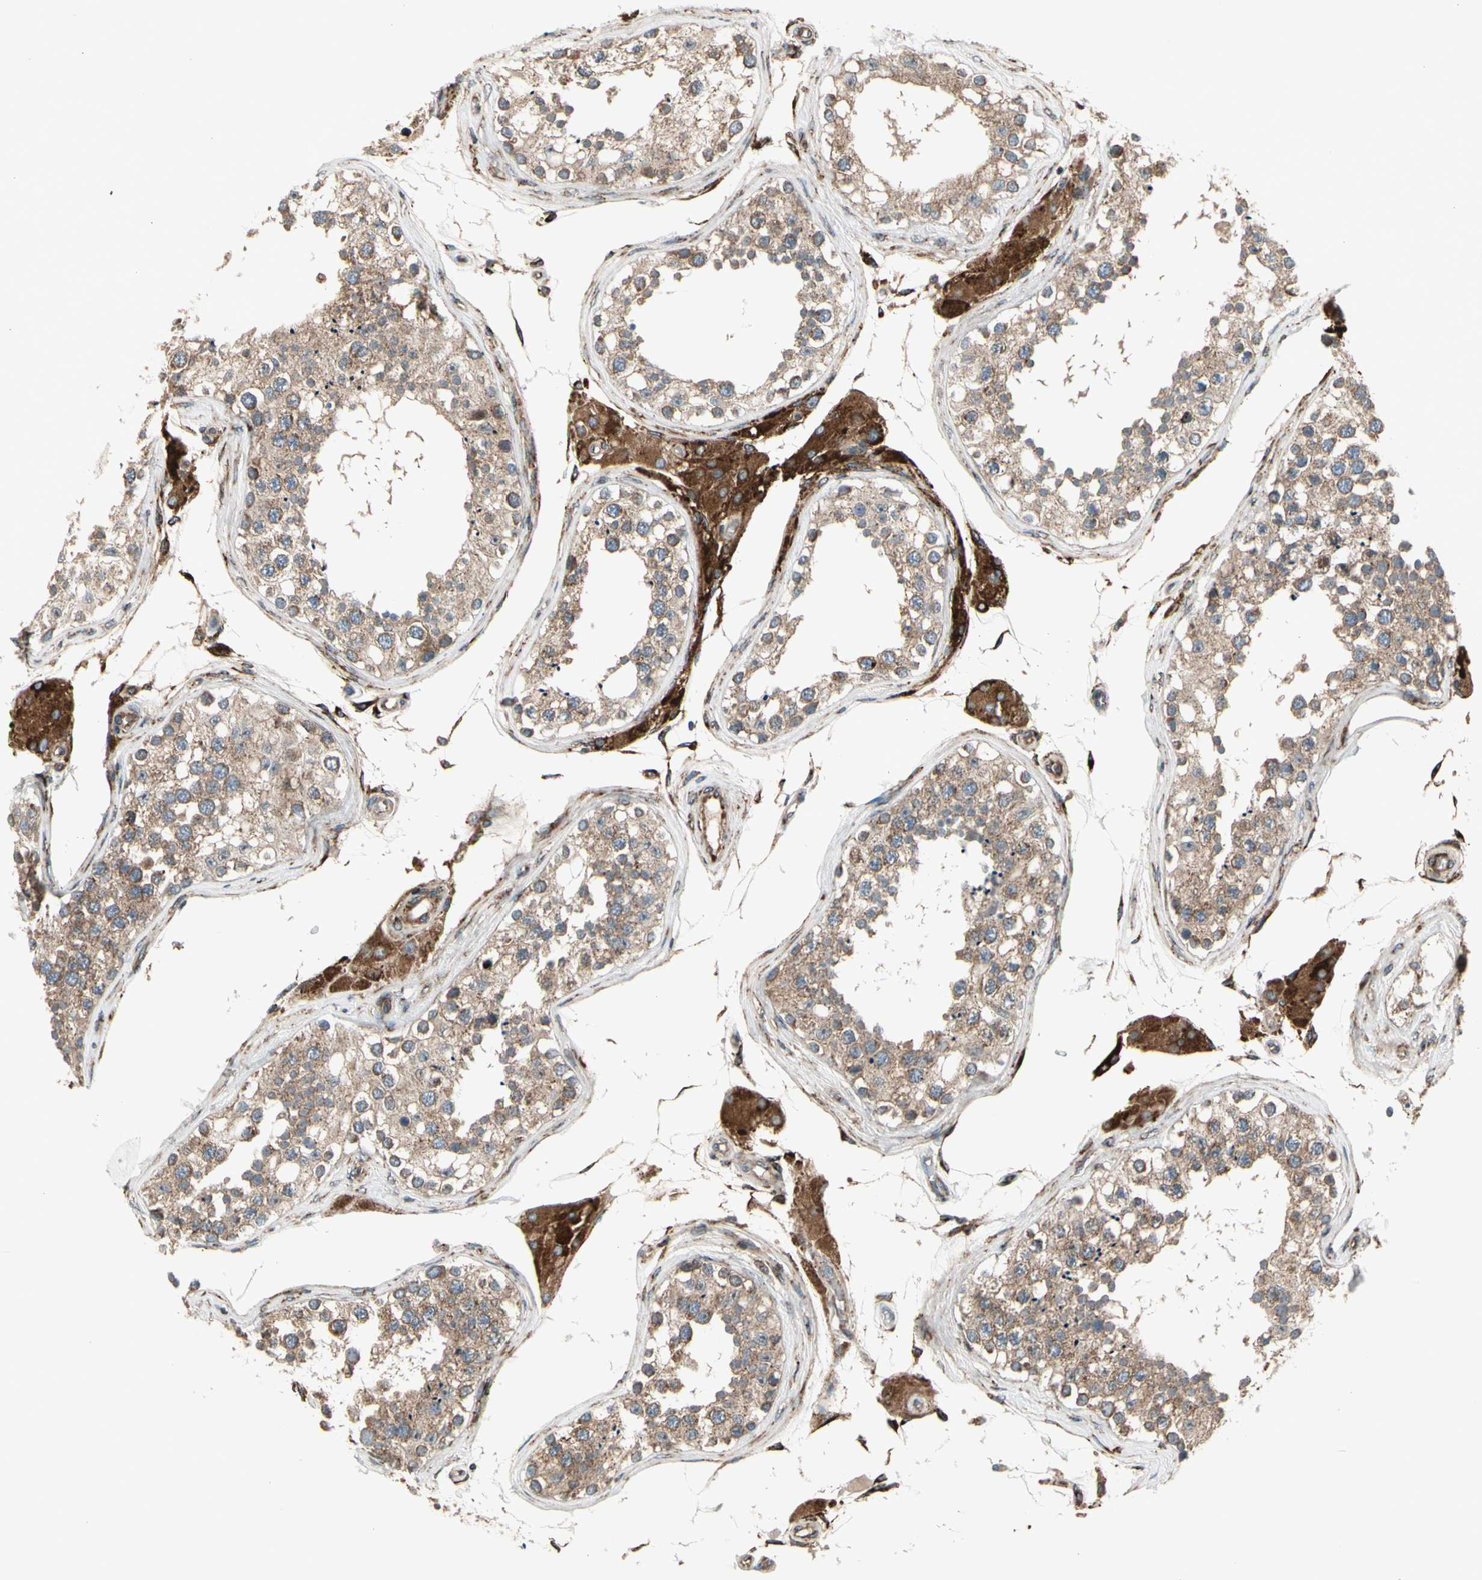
{"staining": {"intensity": "moderate", "quantity": ">75%", "location": "cytoplasmic/membranous,nuclear"}, "tissue": "testis", "cell_type": "Cells in seminiferous ducts", "image_type": "normal", "snomed": [{"axis": "morphology", "description": "Normal tissue, NOS"}, {"axis": "topography", "description": "Testis"}], "caption": "The immunohistochemical stain labels moderate cytoplasmic/membranous,nuclear positivity in cells in seminiferous ducts of normal testis.", "gene": "SLC39A9", "patient": {"sex": "male", "age": 68}}